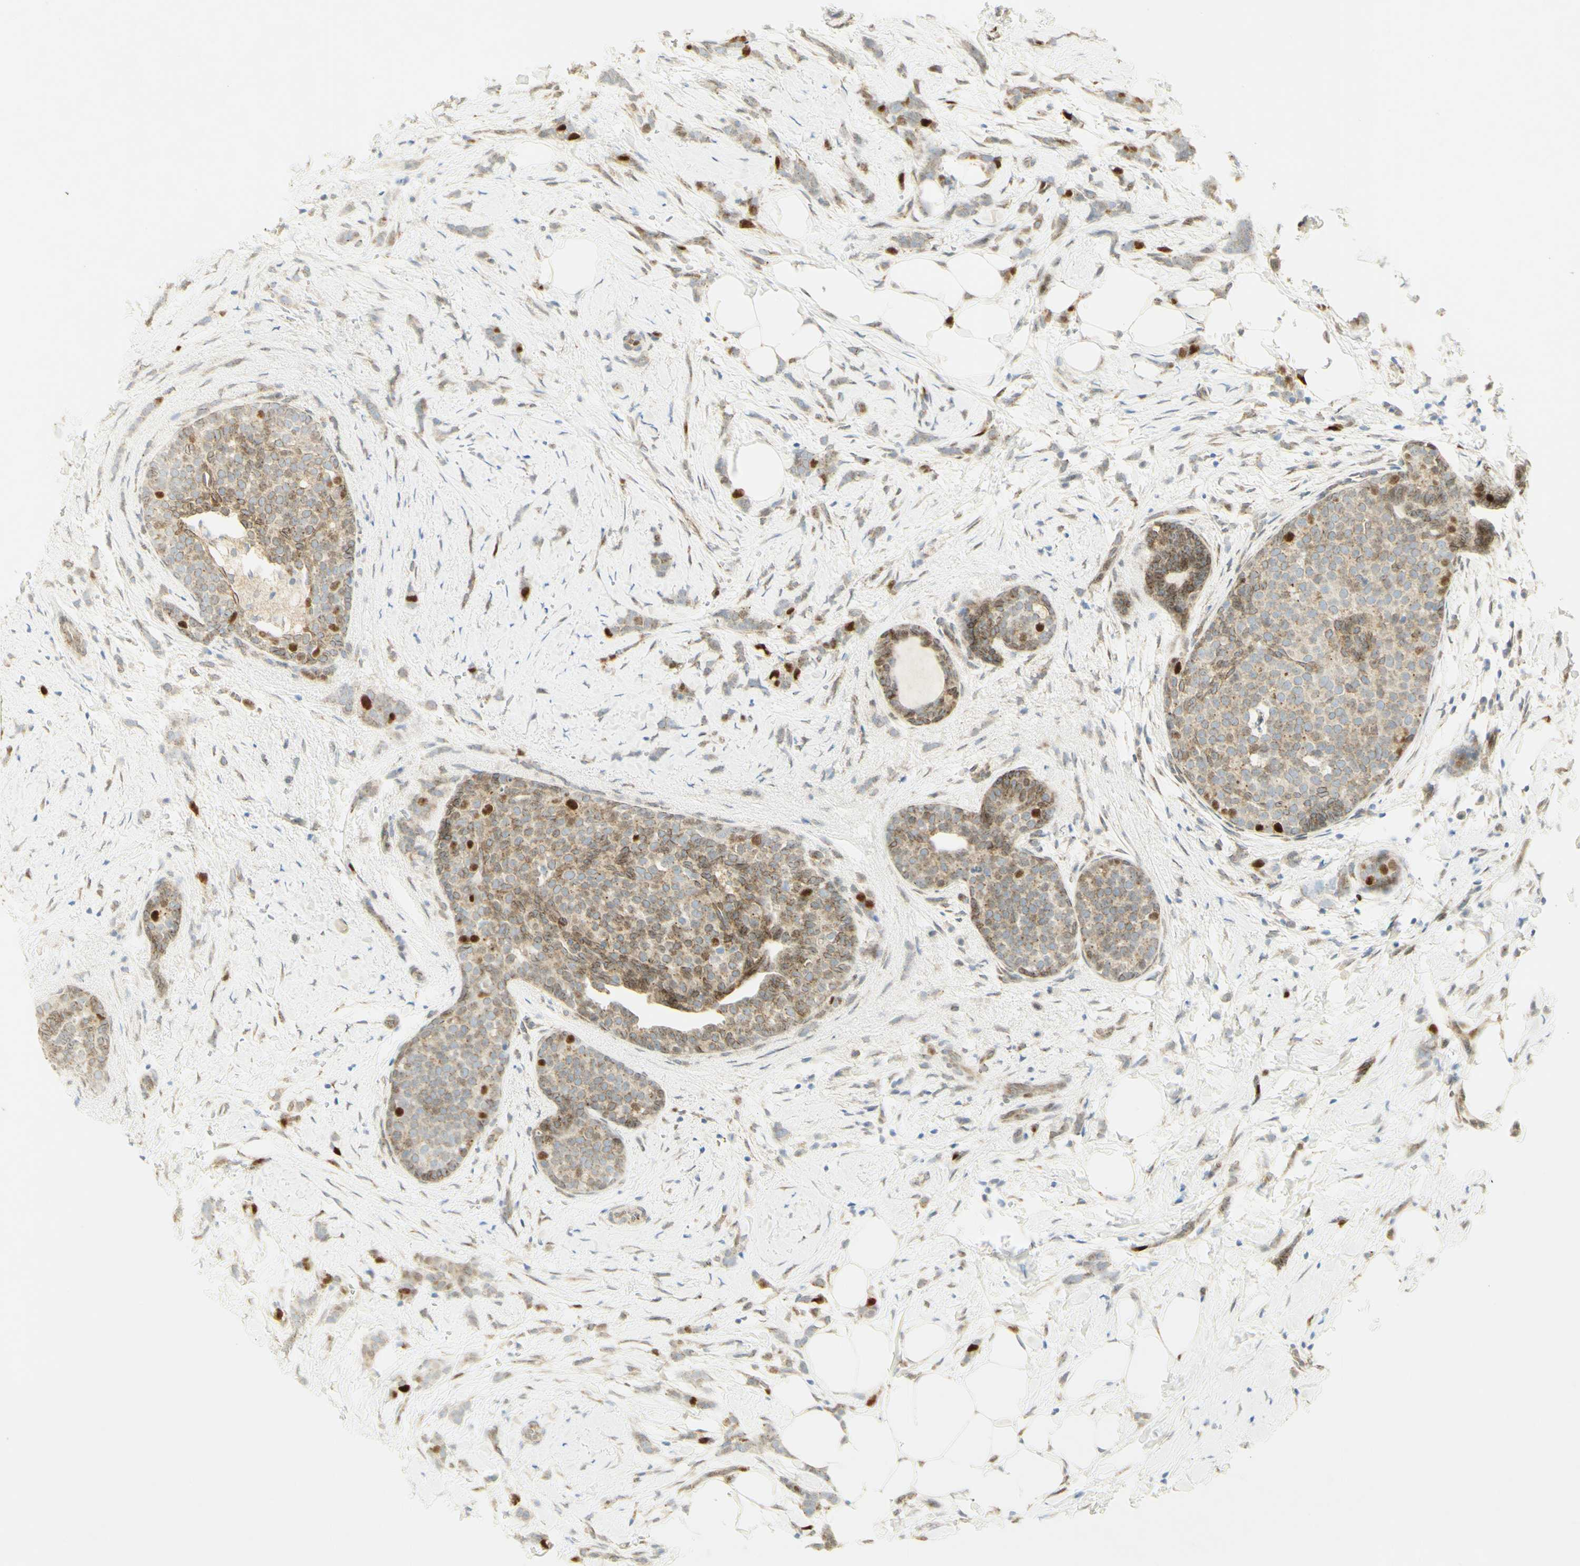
{"staining": {"intensity": "strong", "quantity": "<25%", "location": "nuclear"}, "tissue": "breast cancer", "cell_type": "Tumor cells", "image_type": "cancer", "snomed": [{"axis": "morphology", "description": "Lobular carcinoma, in situ"}, {"axis": "morphology", "description": "Lobular carcinoma"}, {"axis": "topography", "description": "Breast"}], "caption": "Protein expression analysis of breast cancer shows strong nuclear positivity in about <25% of tumor cells.", "gene": "E2F1", "patient": {"sex": "female", "age": 41}}